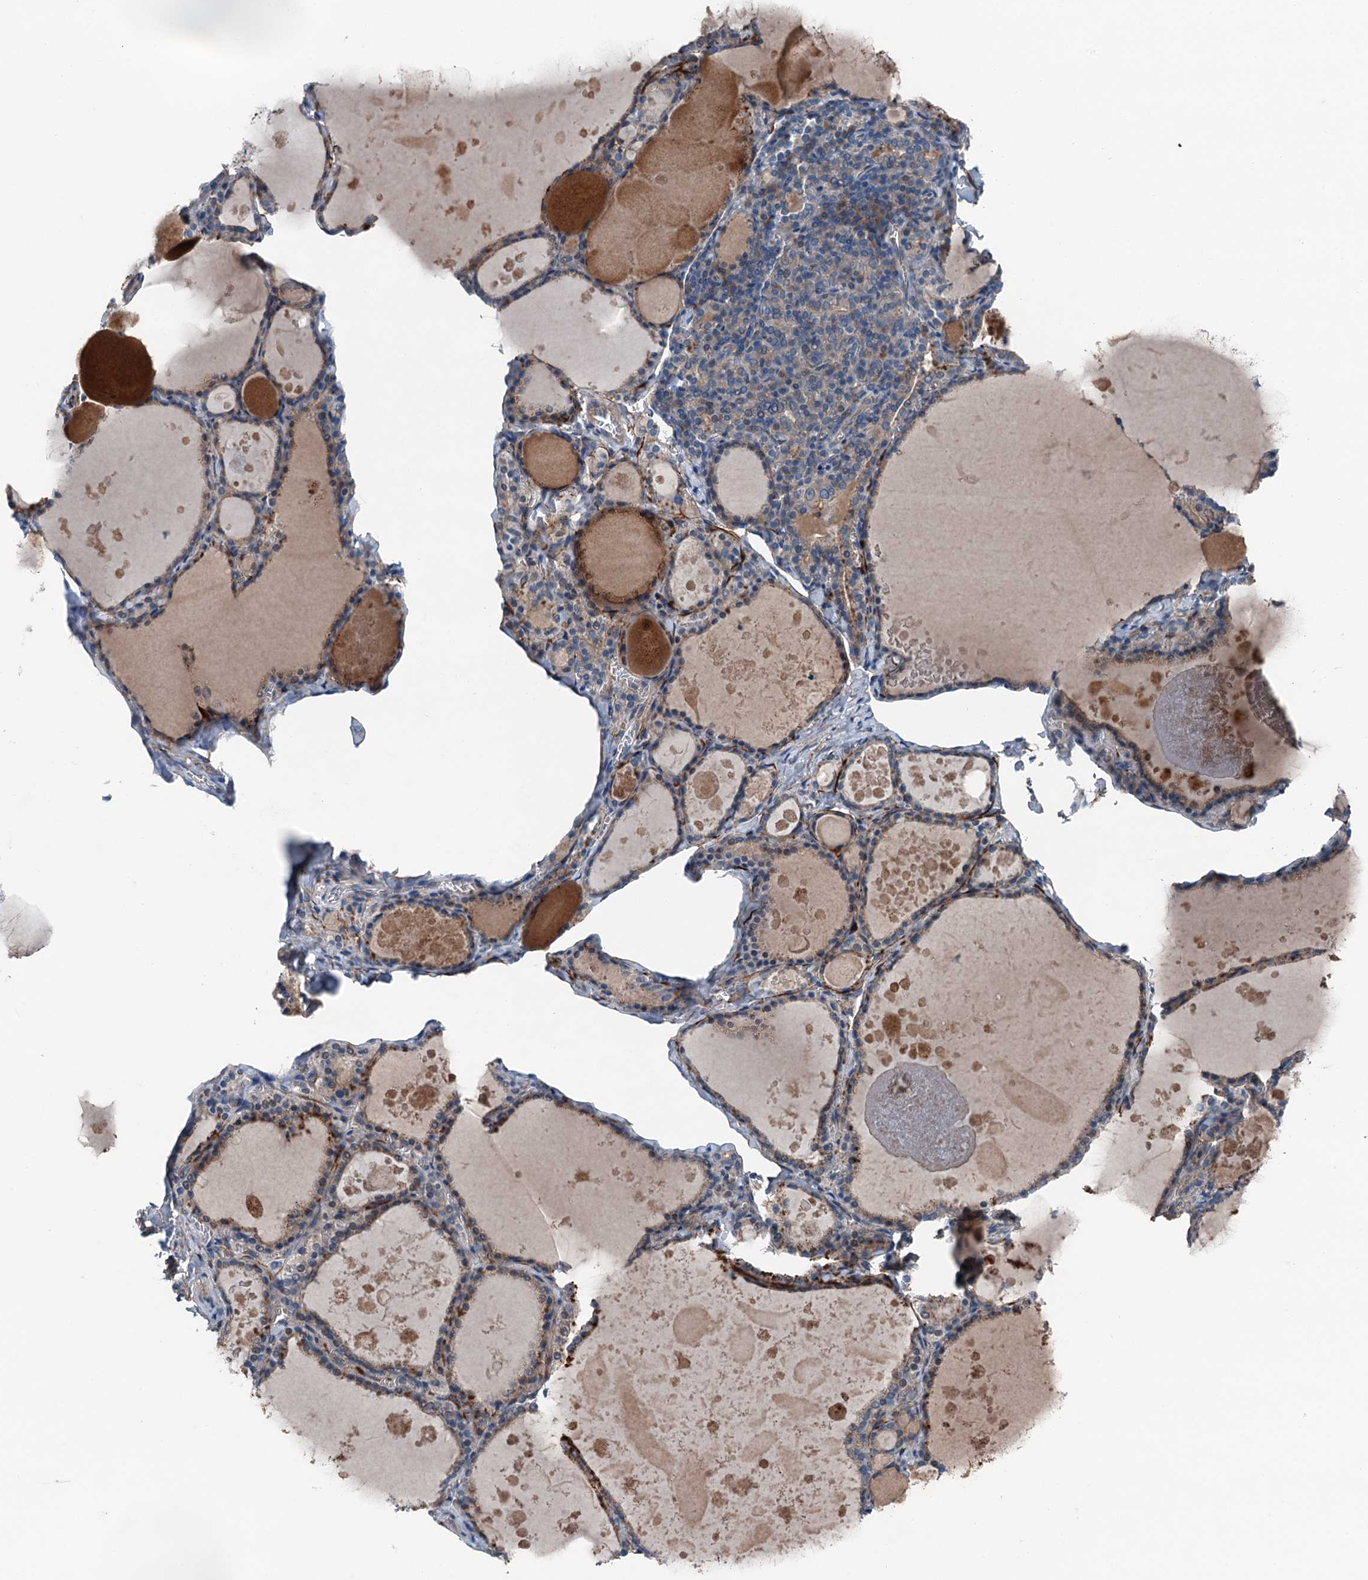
{"staining": {"intensity": "moderate", "quantity": "<25%", "location": "cytoplasmic/membranous"}, "tissue": "thyroid gland", "cell_type": "Glandular cells", "image_type": "normal", "snomed": [{"axis": "morphology", "description": "Normal tissue, NOS"}, {"axis": "topography", "description": "Thyroid gland"}], "caption": "Immunohistochemical staining of benign thyroid gland exhibits <25% levels of moderate cytoplasmic/membranous protein staining in approximately <25% of glandular cells.", "gene": "SLC2A10", "patient": {"sex": "male", "age": 56}}